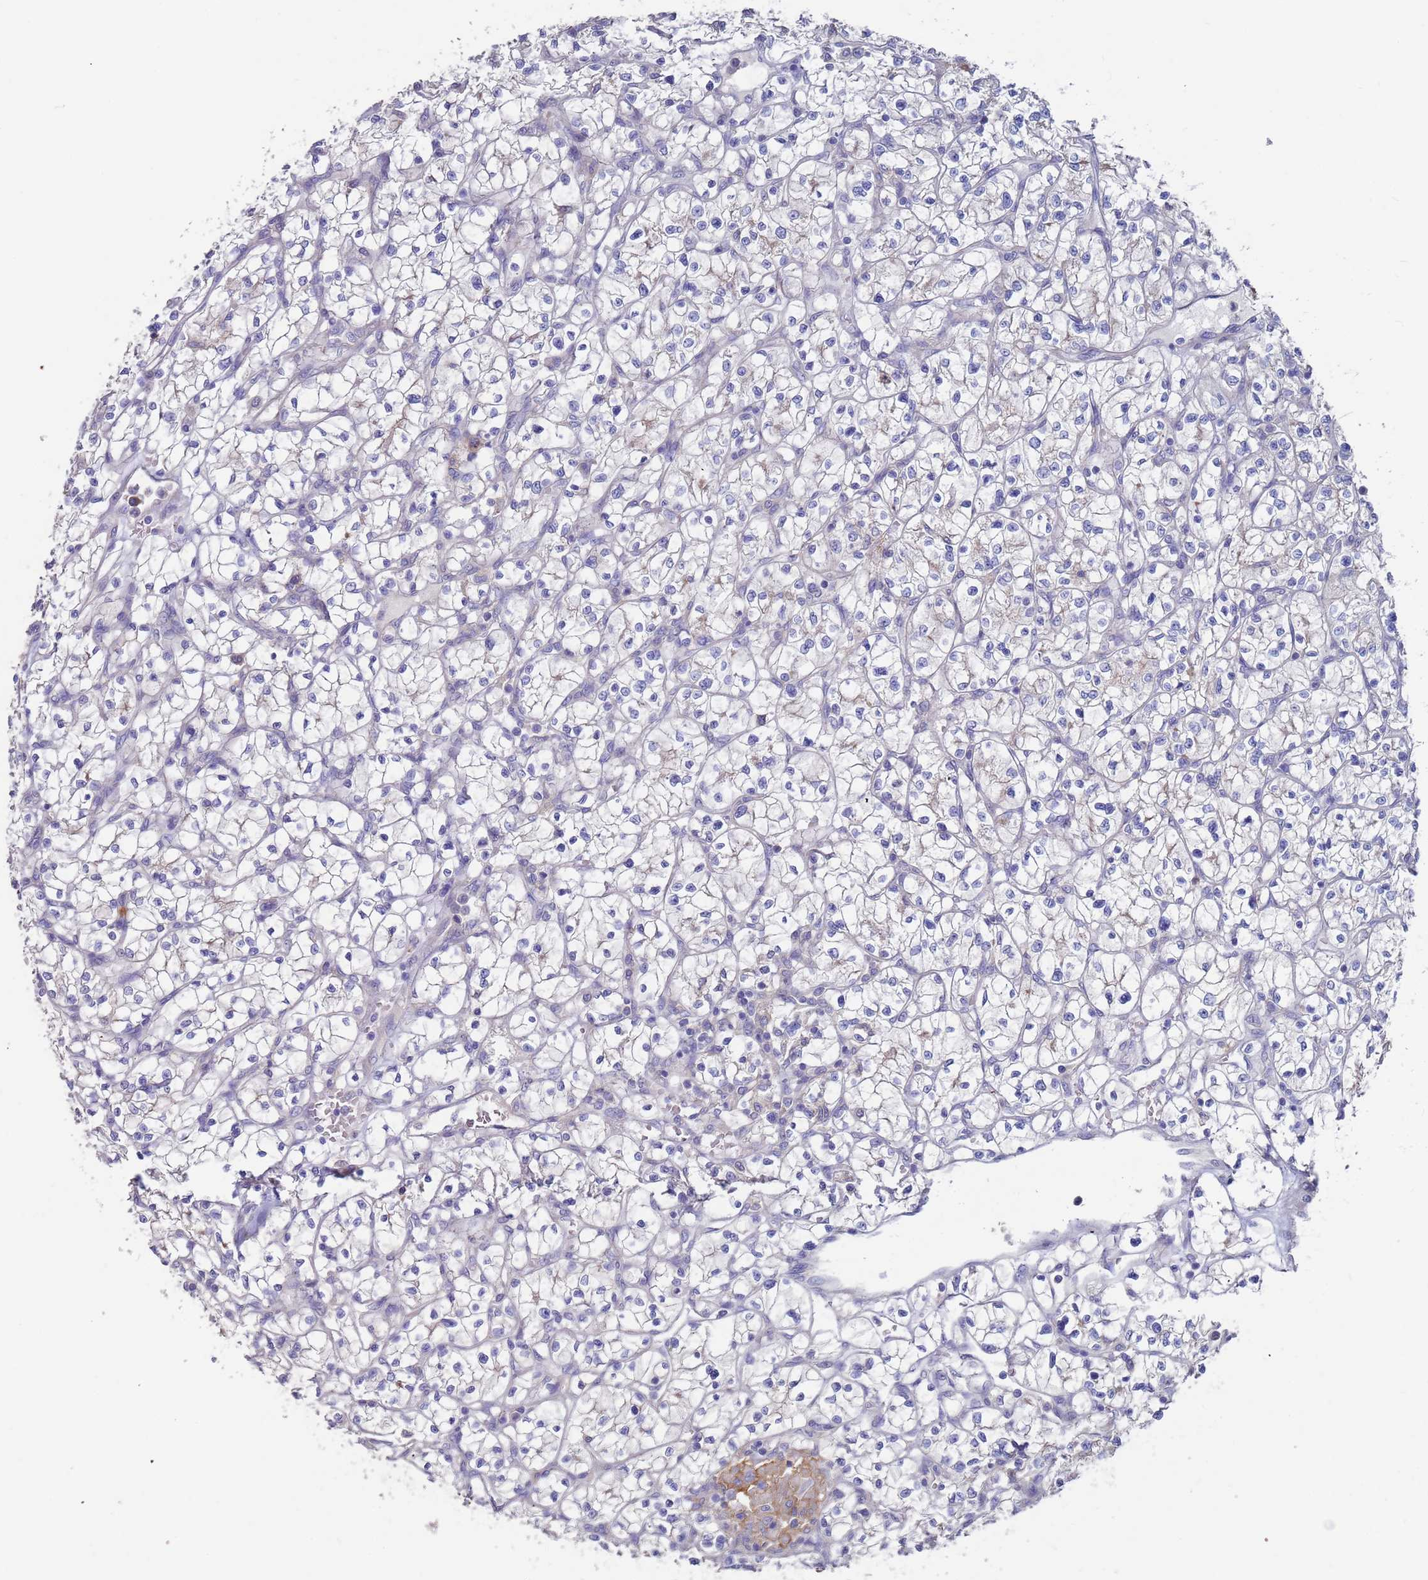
{"staining": {"intensity": "negative", "quantity": "none", "location": "none"}, "tissue": "renal cancer", "cell_type": "Tumor cells", "image_type": "cancer", "snomed": [{"axis": "morphology", "description": "Adenocarcinoma, NOS"}, {"axis": "topography", "description": "Kidney"}], "caption": "The immunohistochemistry image has no significant expression in tumor cells of renal cancer (adenocarcinoma) tissue.", "gene": "KRTCAP3", "patient": {"sex": "female", "age": 64}}